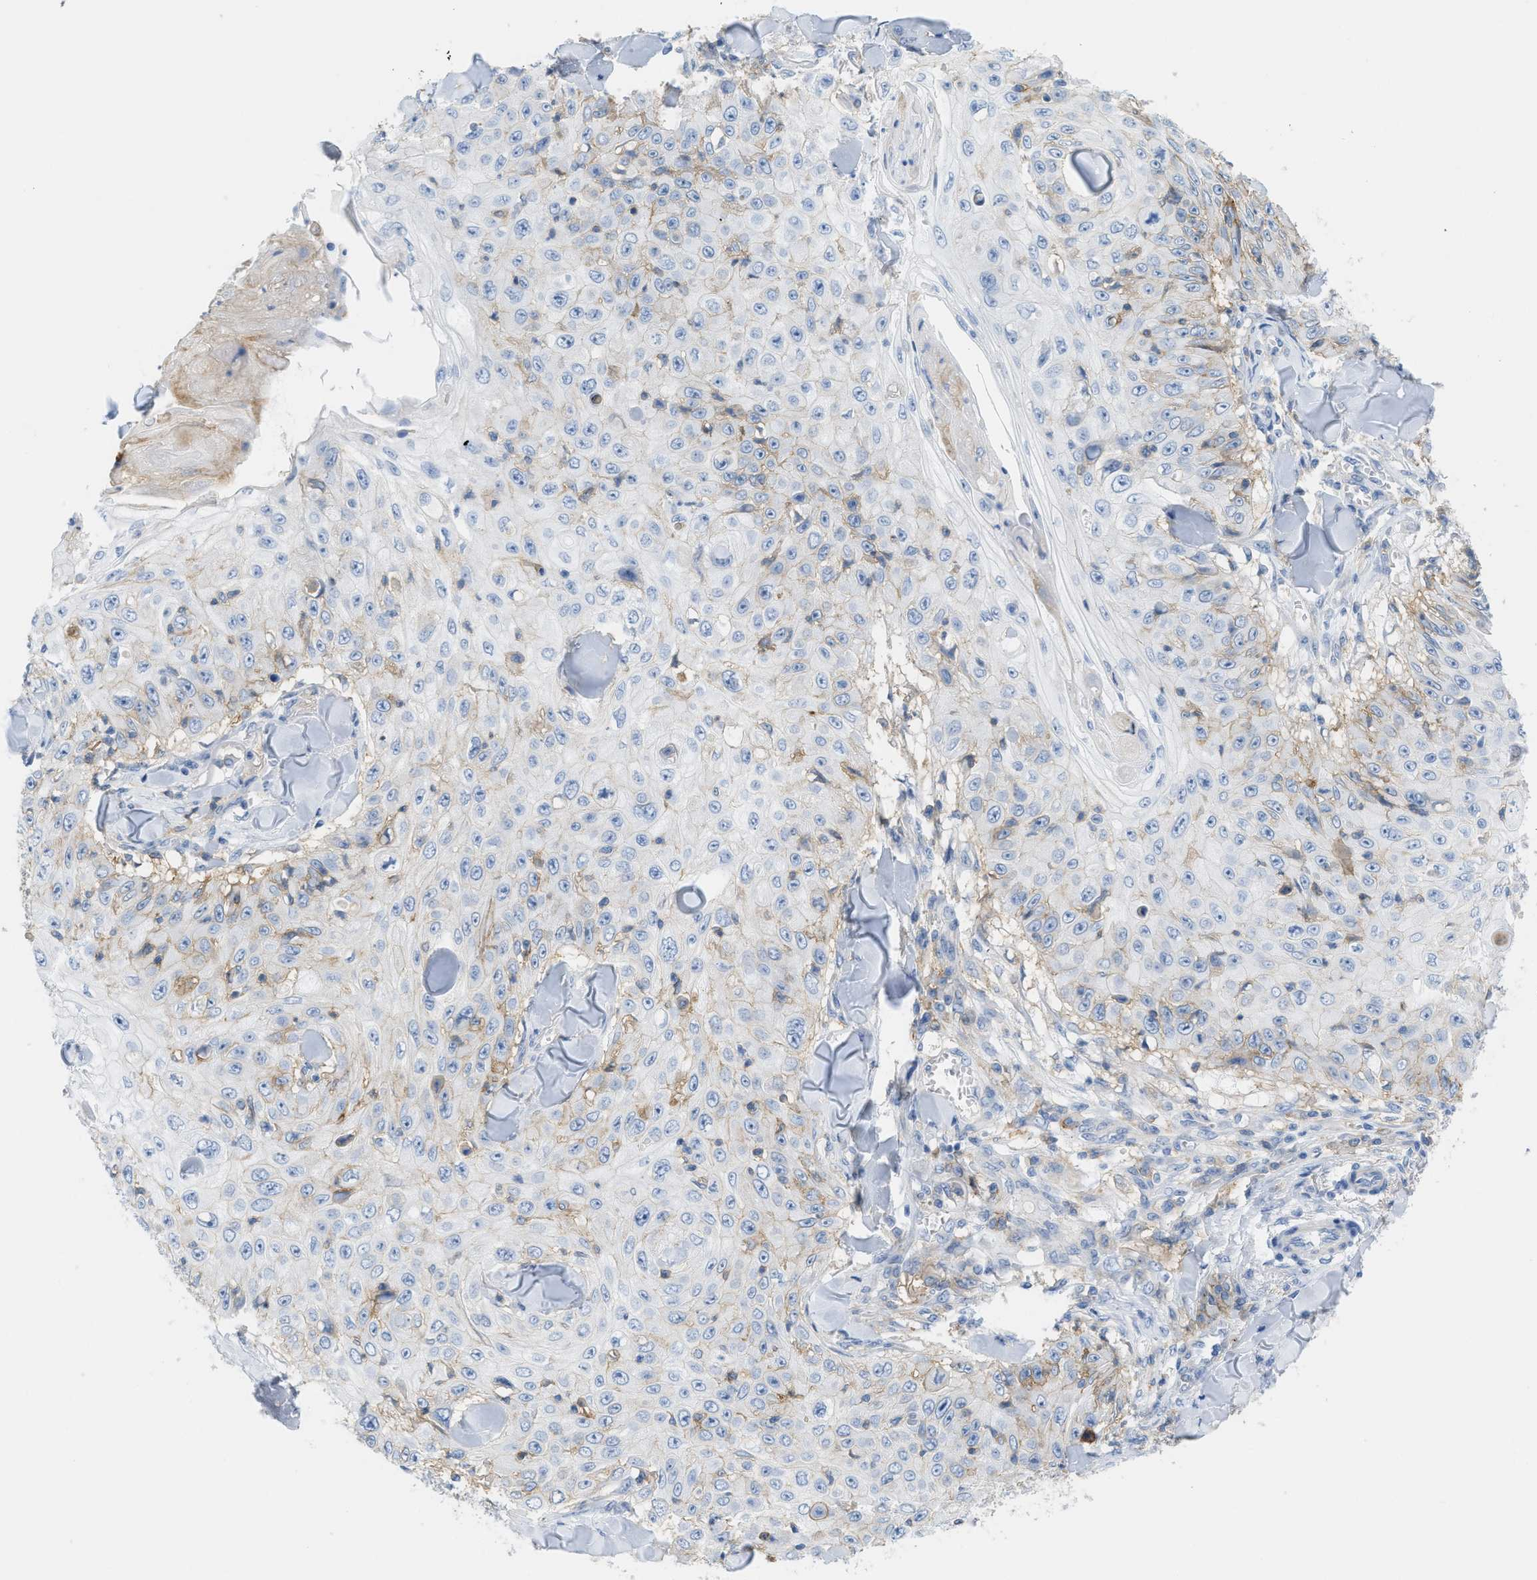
{"staining": {"intensity": "negative", "quantity": "none", "location": "none"}, "tissue": "skin cancer", "cell_type": "Tumor cells", "image_type": "cancer", "snomed": [{"axis": "morphology", "description": "Squamous cell carcinoma, NOS"}, {"axis": "topography", "description": "Skin"}], "caption": "Tumor cells show no significant expression in skin squamous cell carcinoma. Brightfield microscopy of immunohistochemistry stained with DAB (brown) and hematoxylin (blue), captured at high magnification.", "gene": "SLC3A2", "patient": {"sex": "male", "age": 86}}